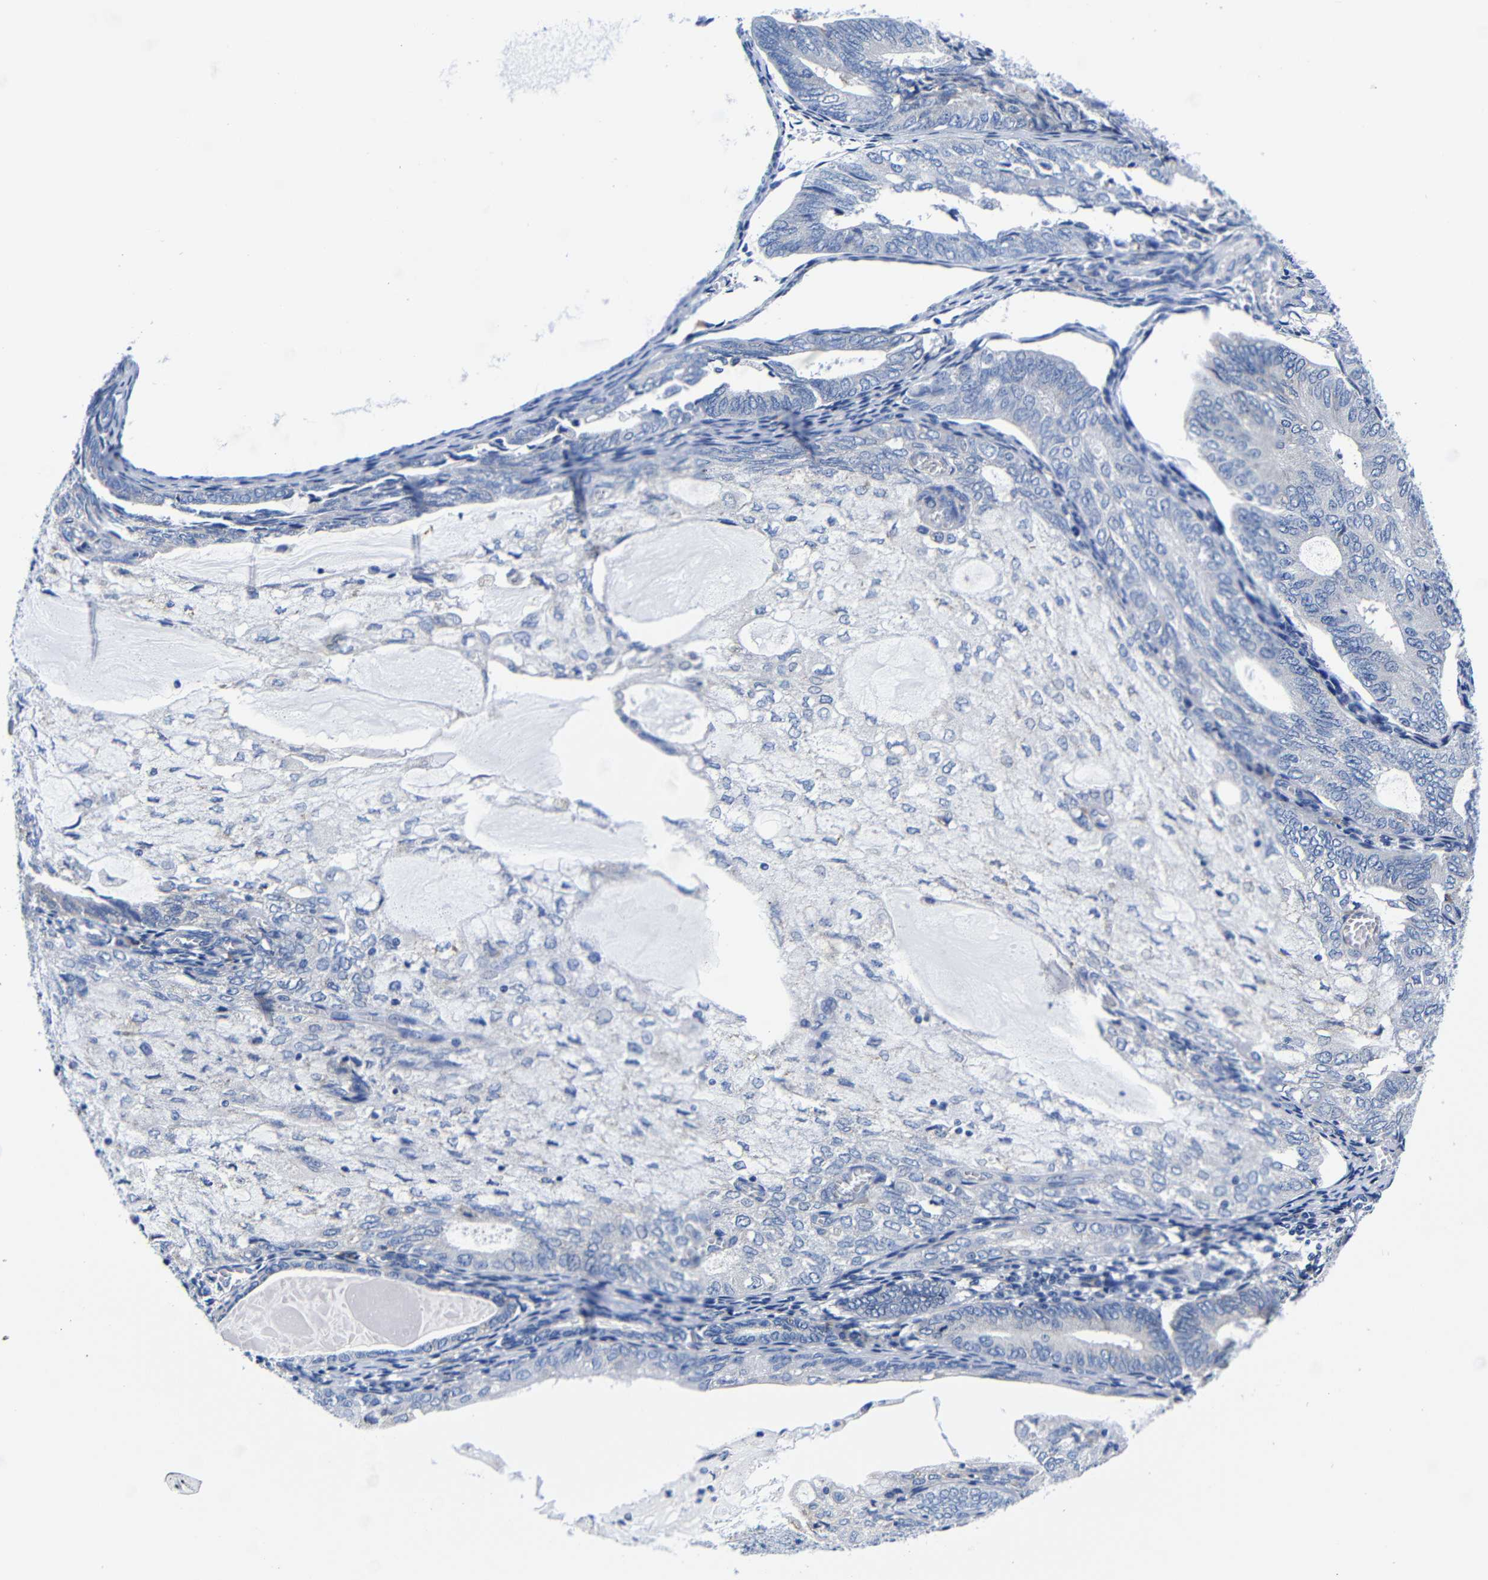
{"staining": {"intensity": "negative", "quantity": "none", "location": "none"}, "tissue": "endometrial cancer", "cell_type": "Tumor cells", "image_type": "cancer", "snomed": [{"axis": "morphology", "description": "Adenocarcinoma, NOS"}, {"axis": "topography", "description": "Endometrium"}], "caption": "This is an IHC micrograph of endometrial cancer. There is no staining in tumor cells.", "gene": "CLEC4G", "patient": {"sex": "female", "age": 81}}